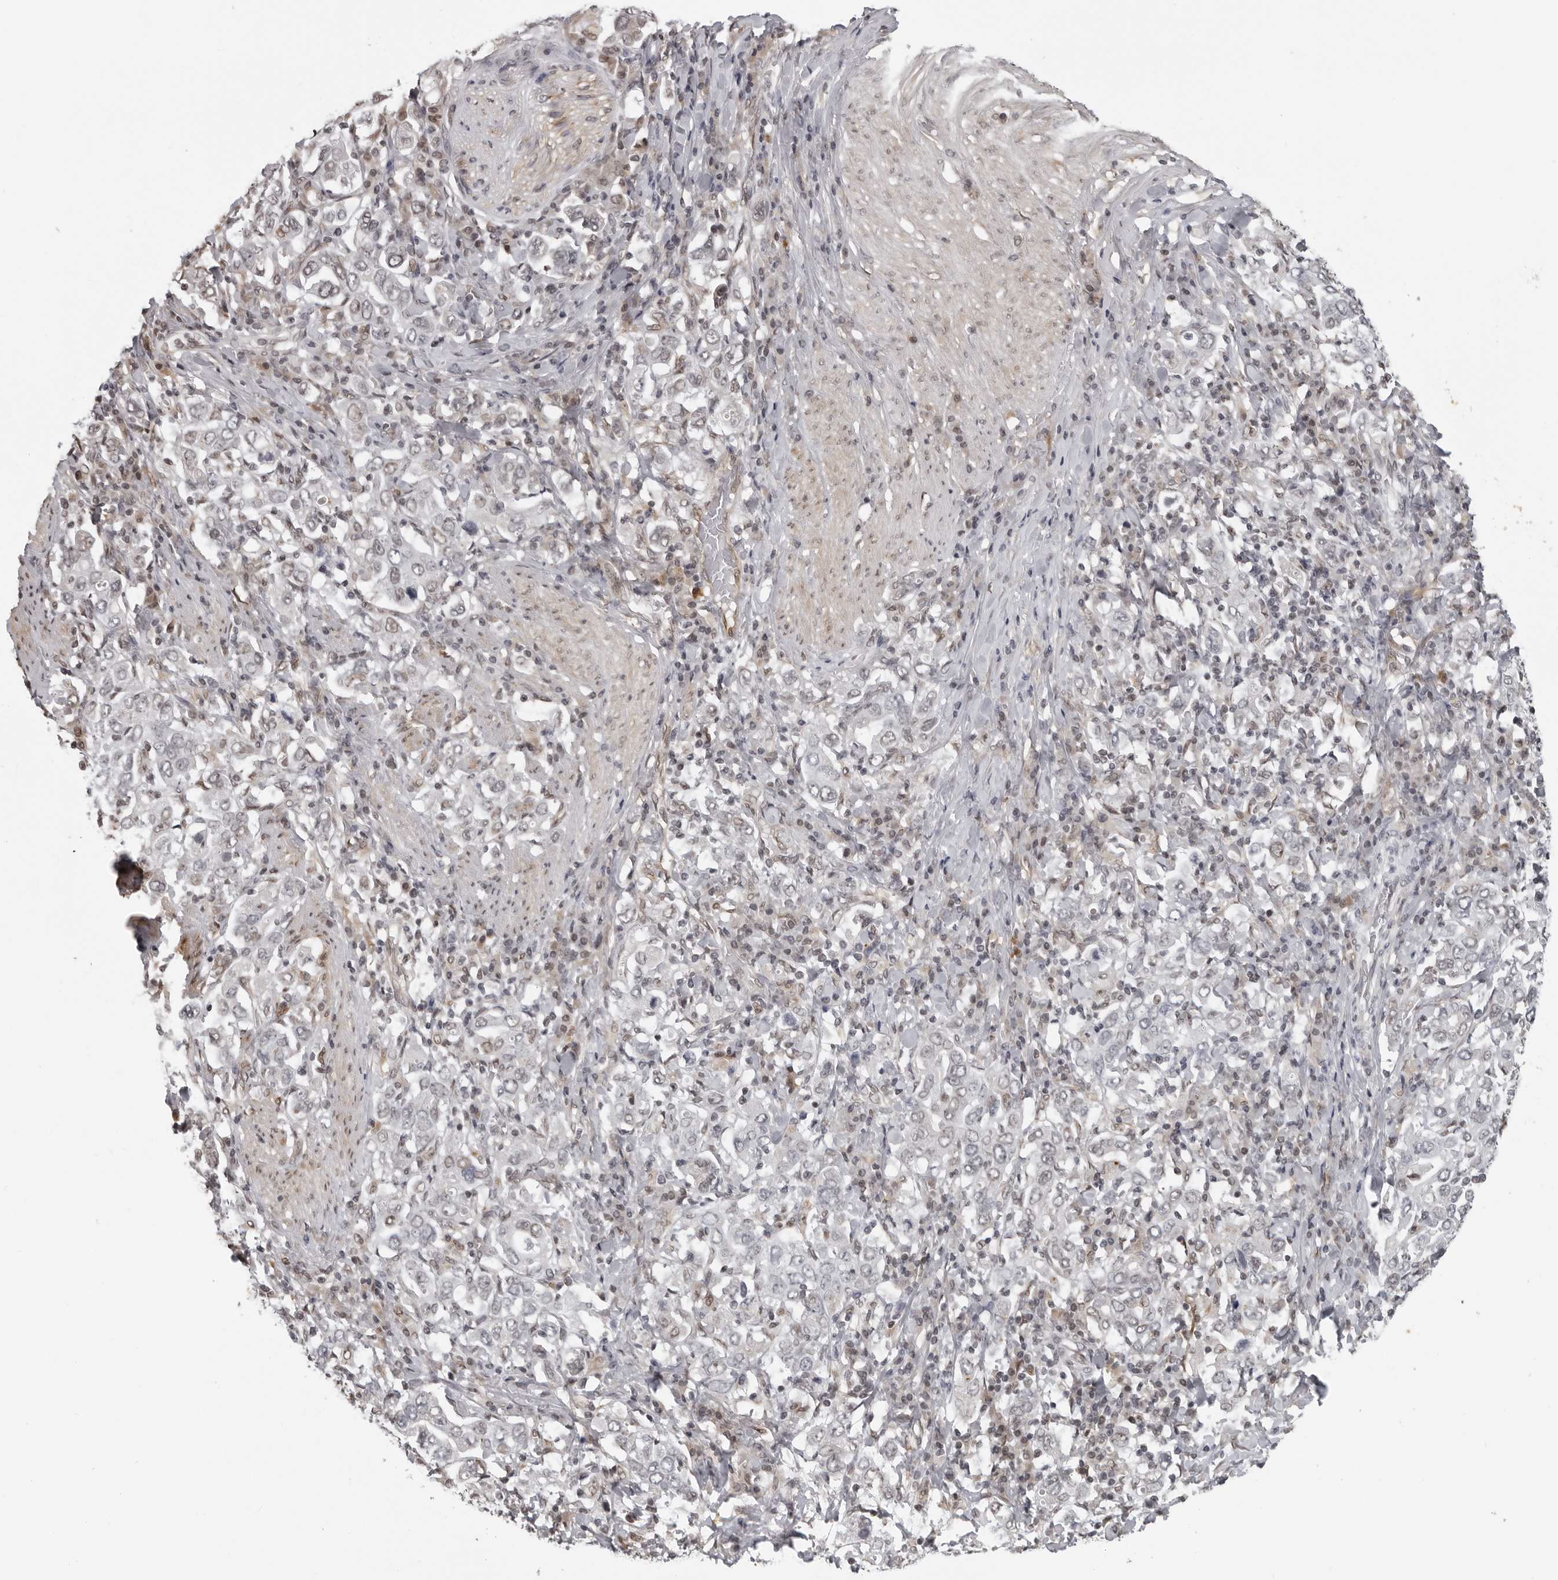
{"staining": {"intensity": "negative", "quantity": "none", "location": "none"}, "tissue": "stomach cancer", "cell_type": "Tumor cells", "image_type": "cancer", "snomed": [{"axis": "morphology", "description": "Adenocarcinoma, NOS"}, {"axis": "topography", "description": "Stomach, upper"}], "caption": "The photomicrograph exhibits no staining of tumor cells in adenocarcinoma (stomach).", "gene": "MAF", "patient": {"sex": "male", "age": 62}}